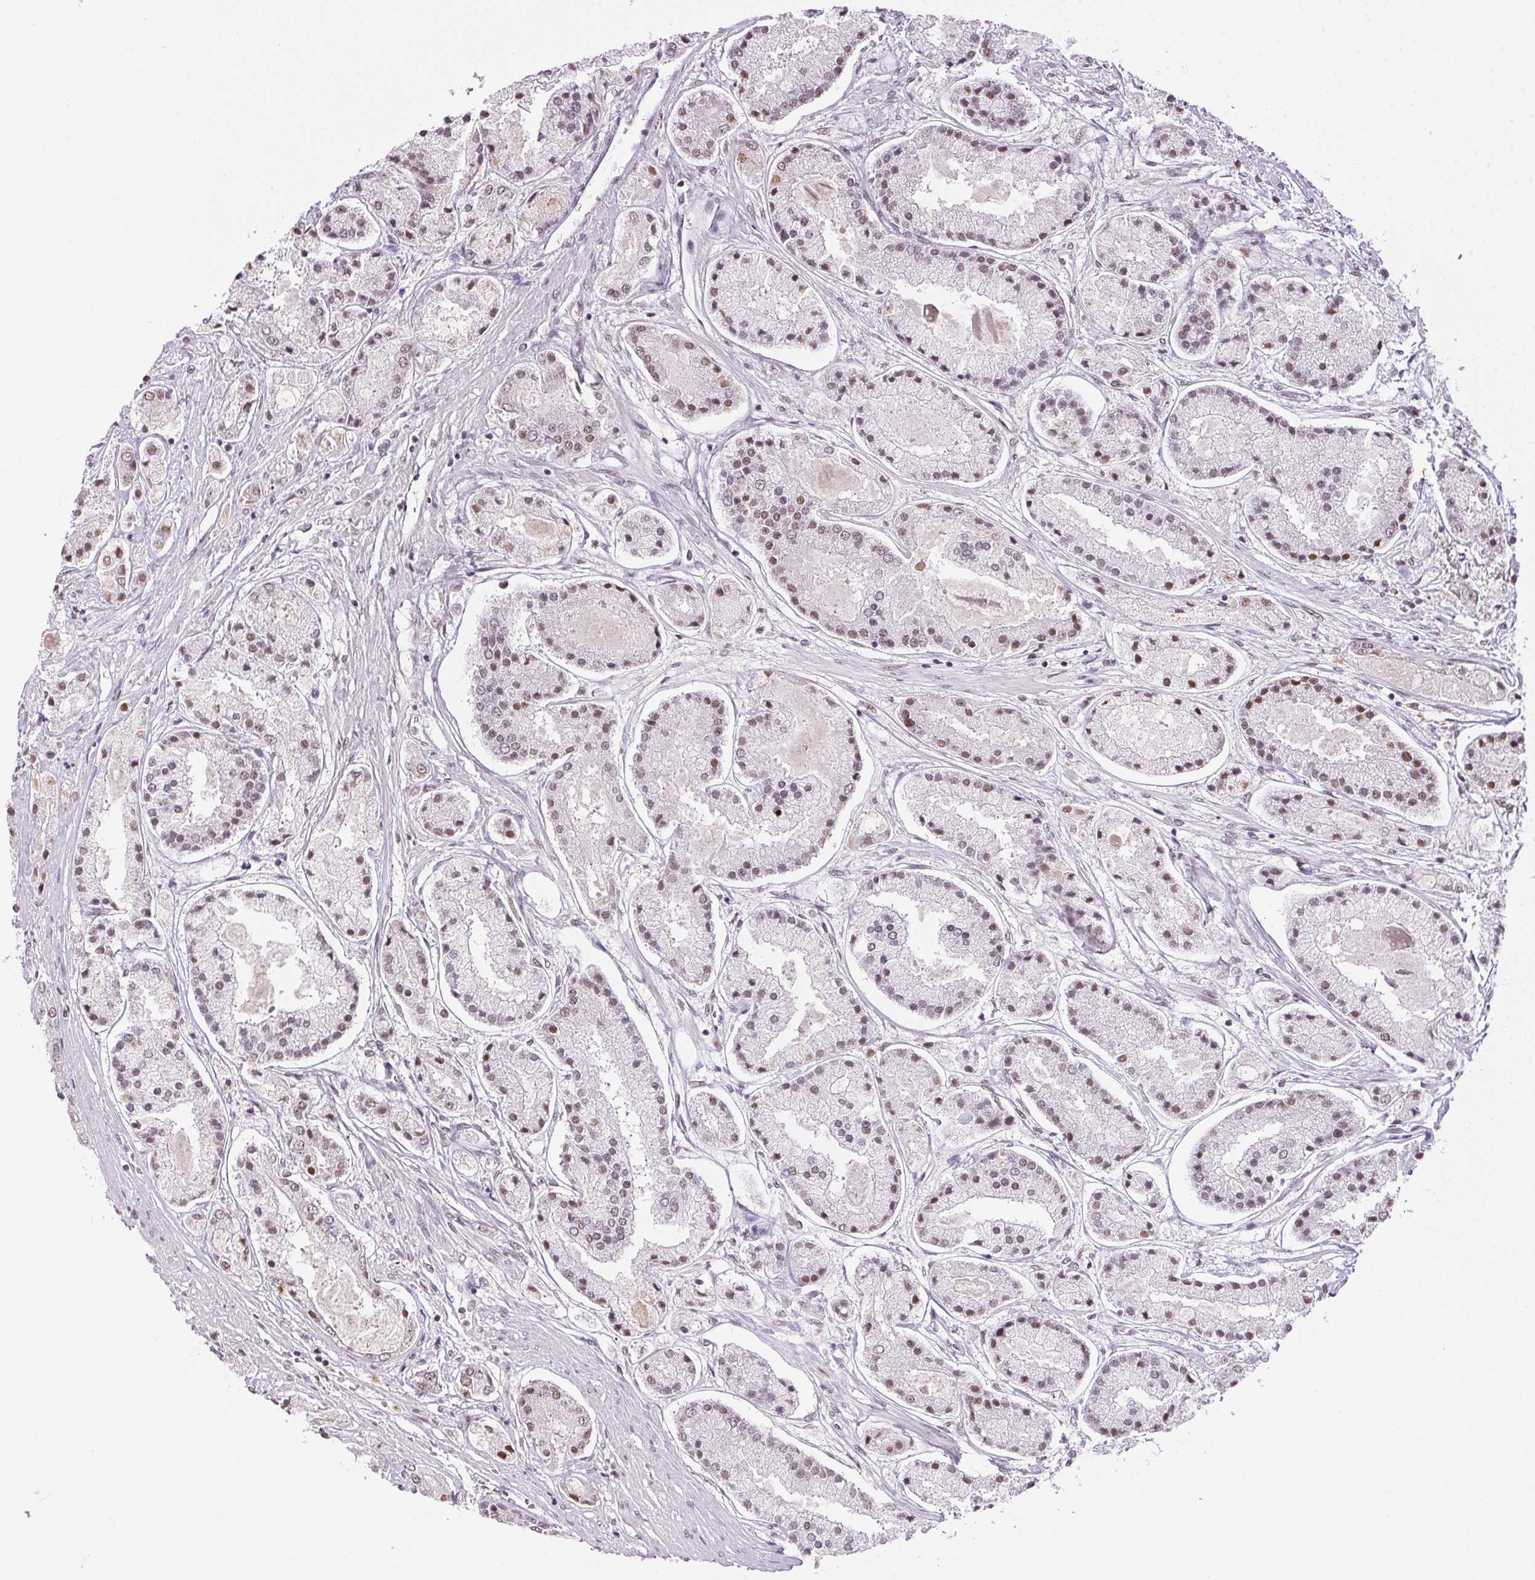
{"staining": {"intensity": "moderate", "quantity": "25%-75%", "location": "nuclear"}, "tissue": "prostate cancer", "cell_type": "Tumor cells", "image_type": "cancer", "snomed": [{"axis": "morphology", "description": "Adenocarcinoma, High grade"}, {"axis": "topography", "description": "Prostate"}], "caption": "A brown stain shows moderate nuclear positivity of a protein in prostate cancer tumor cells.", "gene": "NFE2L1", "patient": {"sex": "male", "age": 67}}